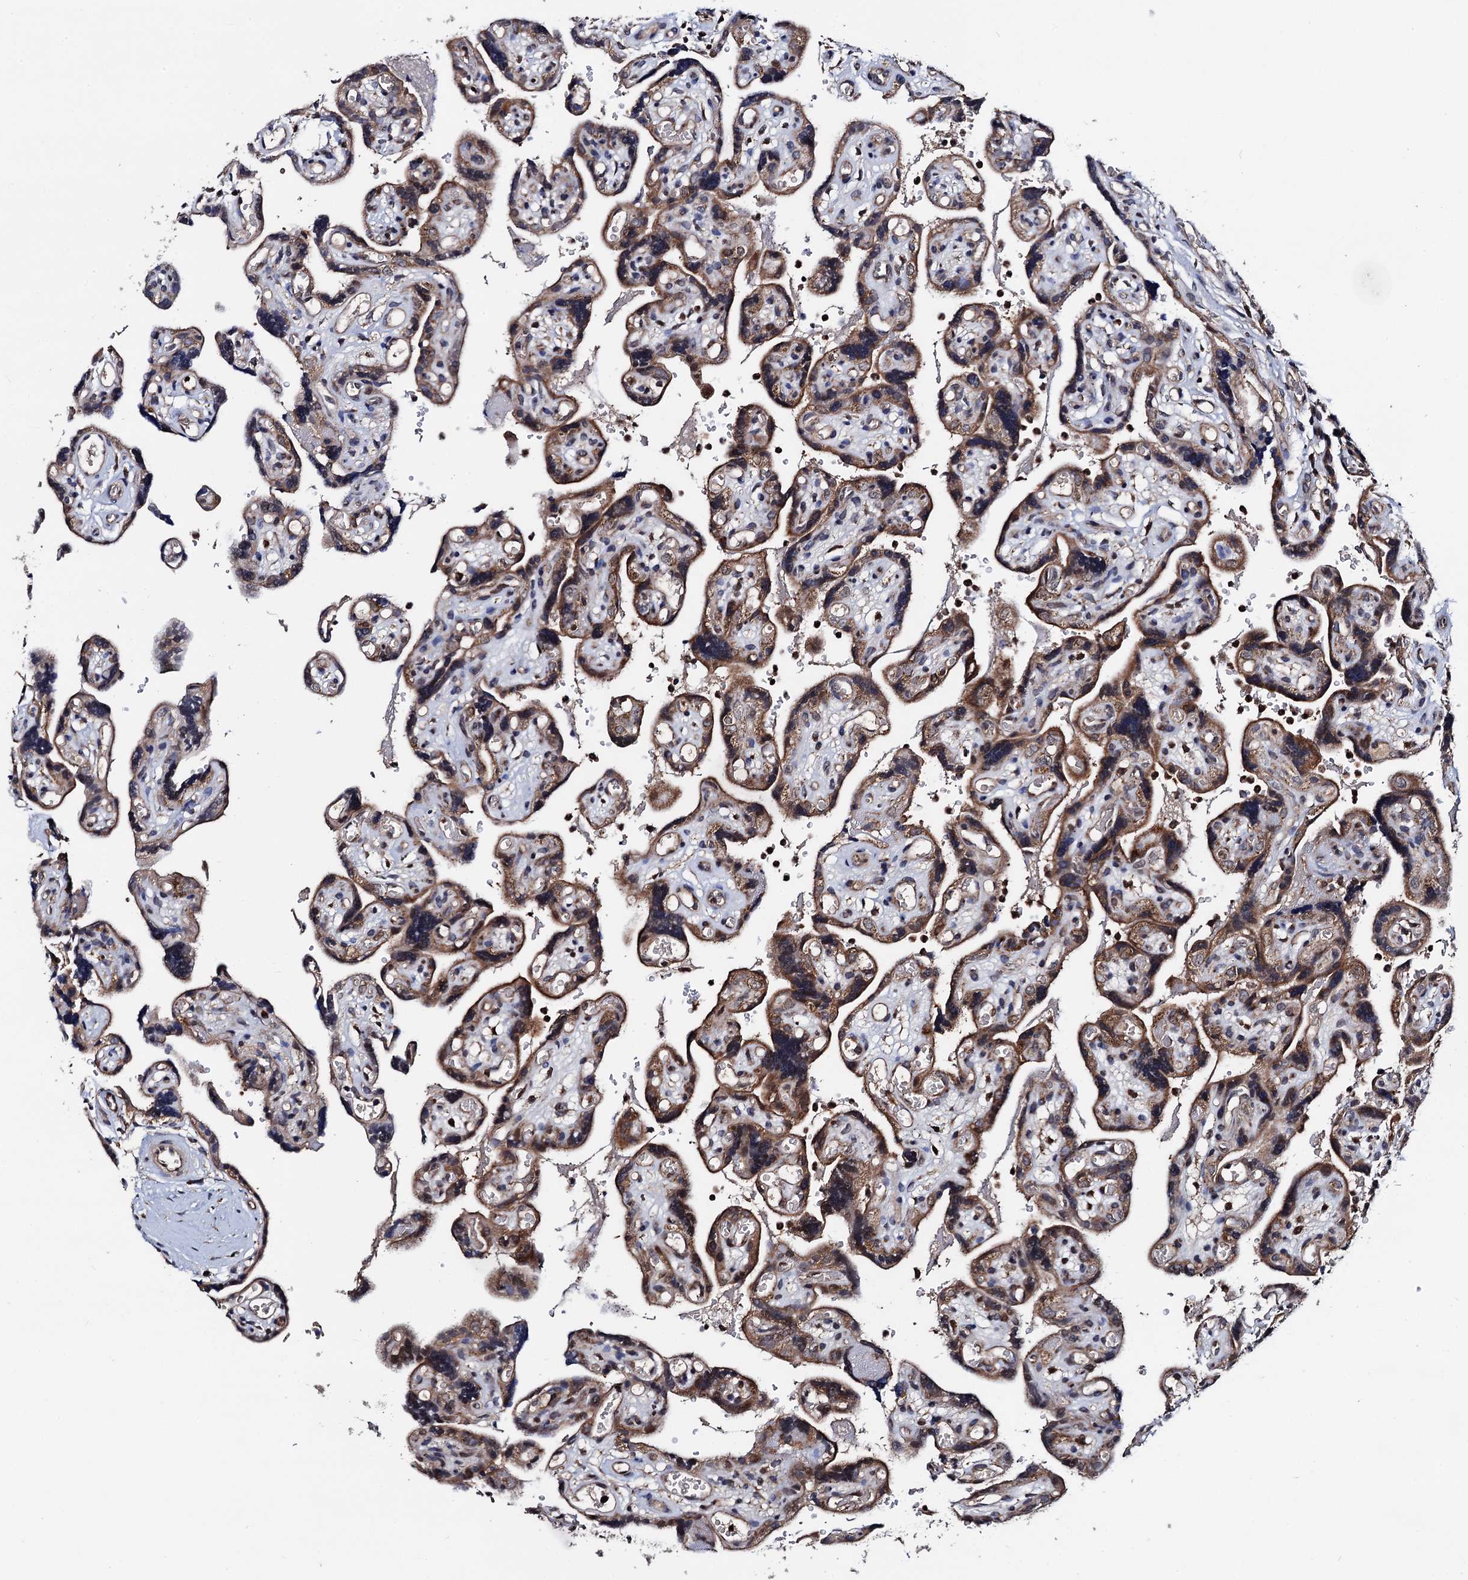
{"staining": {"intensity": "moderate", "quantity": ">75%", "location": "cytoplasmic/membranous,nuclear"}, "tissue": "placenta", "cell_type": "Decidual cells", "image_type": "normal", "snomed": [{"axis": "morphology", "description": "Normal tissue, NOS"}, {"axis": "topography", "description": "Placenta"}], "caption": "Immunohistochemistry micrograph of unremarkable placenta: placenta stained using immunohistochemistry demonstrates medium levels of moderate protein expression localized specifically in the cytoplasmic/membranous,nuclear of decidual cells, appearing as a cytoplasmic/membranous,nuclear brown color.", "gene": "PTCD3", "patient": {"sex": "female", "age": 30}}